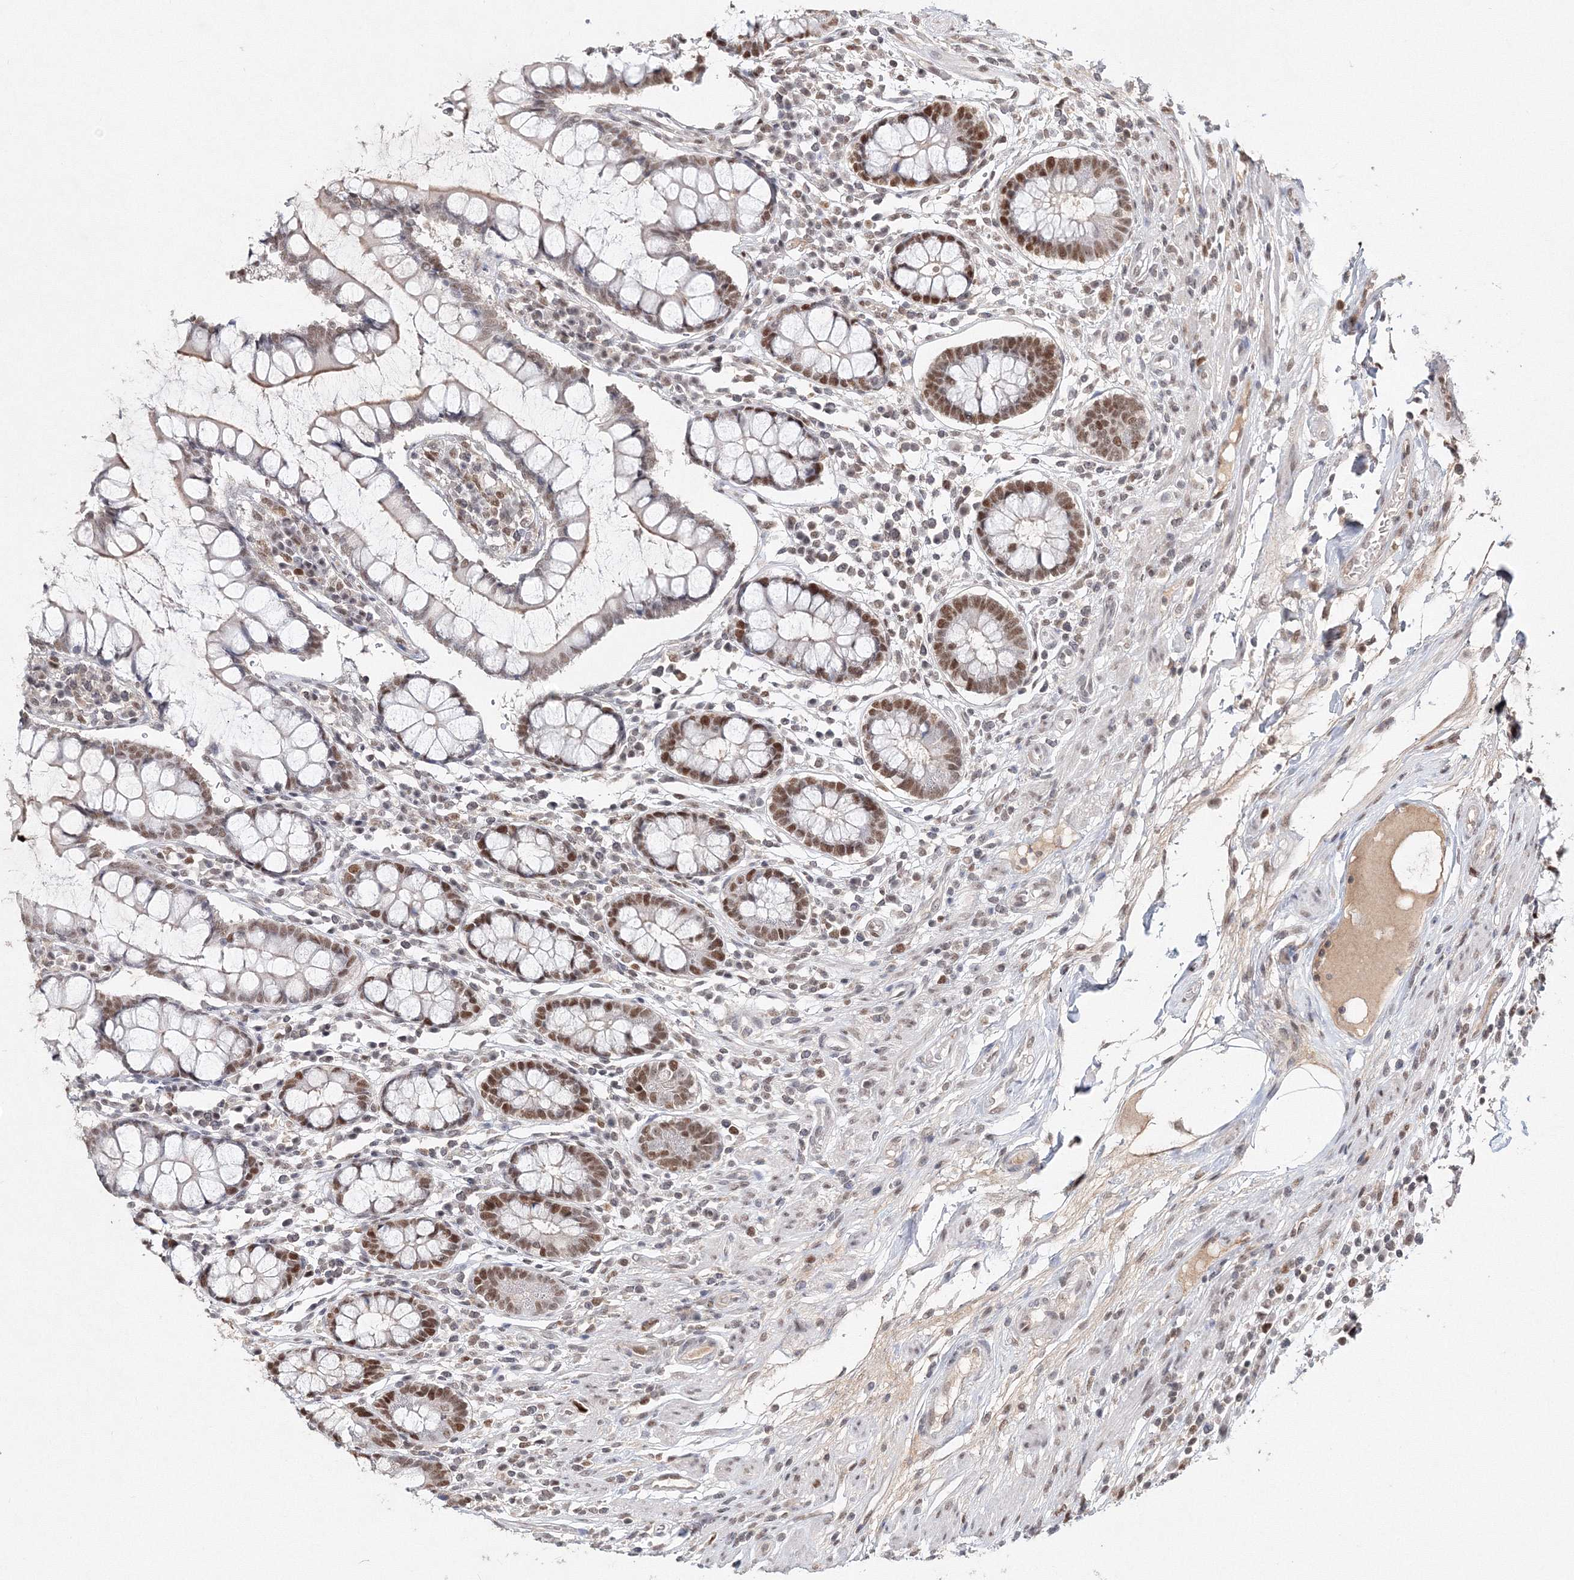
{"staining": {"intensity": "moderate", "quantity": "25%-75%", "location": "cytoplasmic/membranous,nuclear"}, "tissue": "colon", "cell_type": "Endothelial cells", "image_type": "normal", "snomed": [{"axis": "morphology", "description": "Normal tissue, NOS"}, {"axis": "topography", "description": "Colon"}], "caption": "Colon stained with IHC displays moderate cytoplasmic/membranous,nuclear expression in about 25%-75% of endothelial cells.", "gene": "IWS1", "patient": {"sex": "female", "age": 79}}